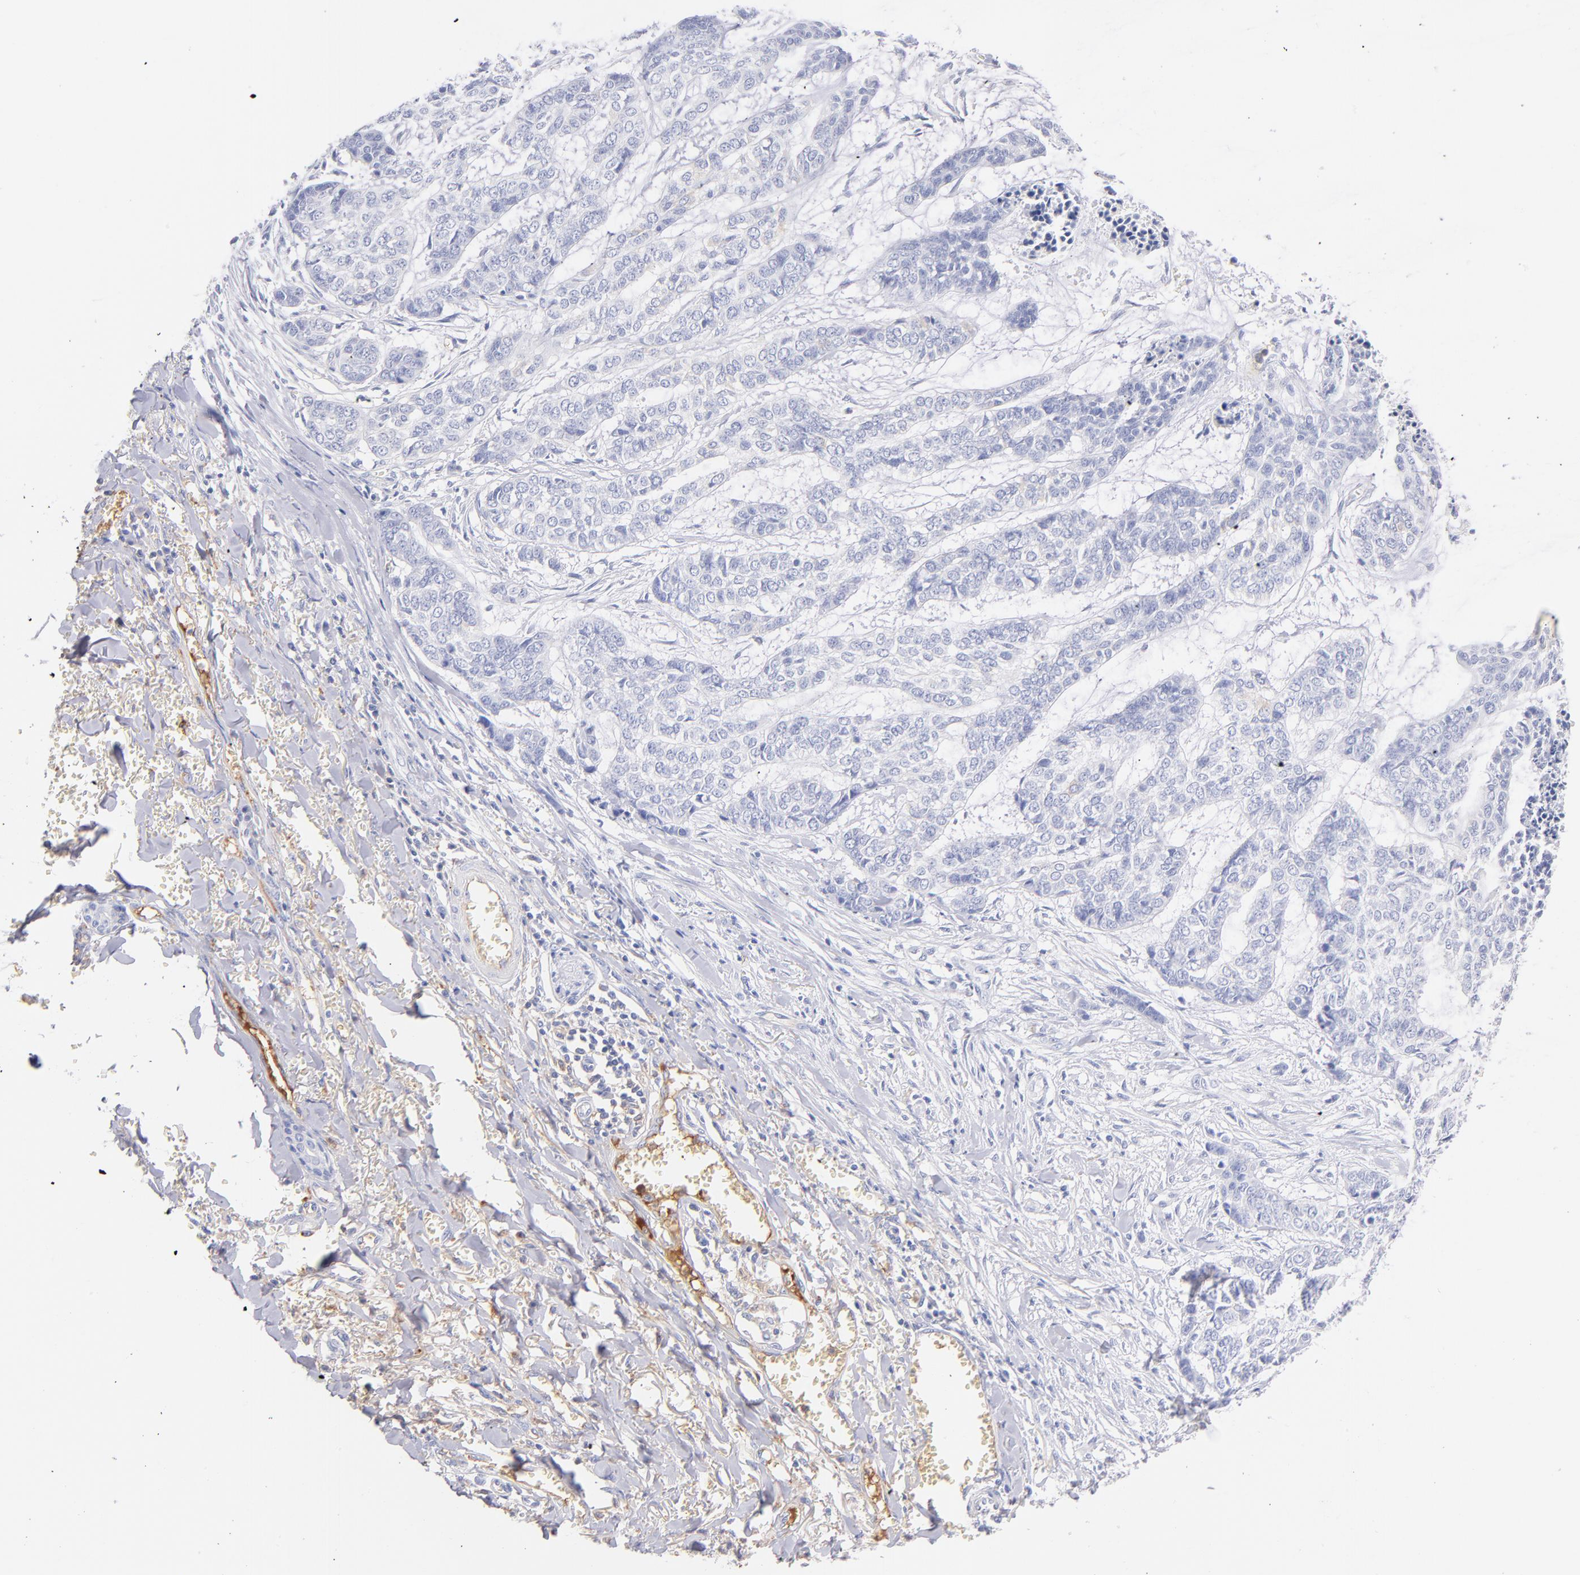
{"staining": {"intensity": "negative", "quantity": "none", "location": "none"}, "tissue": "skin cancer", "cell_type": "Tumor cells", "image_type": "cancer", "snomed": [{"axis": "morphology", "description": "Basal cell carcinoma"}, {"axis": "topography", "description": "Skin"}], "caption": "The immunohistochemistry (IHC) micrograph has no significant positivity in tumor cells of basal cell carcinoma (skin) tissue. (DAB IHC visualized using brightfield microscopy, high magnification).", "gene": "HP", "patient": {"sex": "female", "age": 64}}